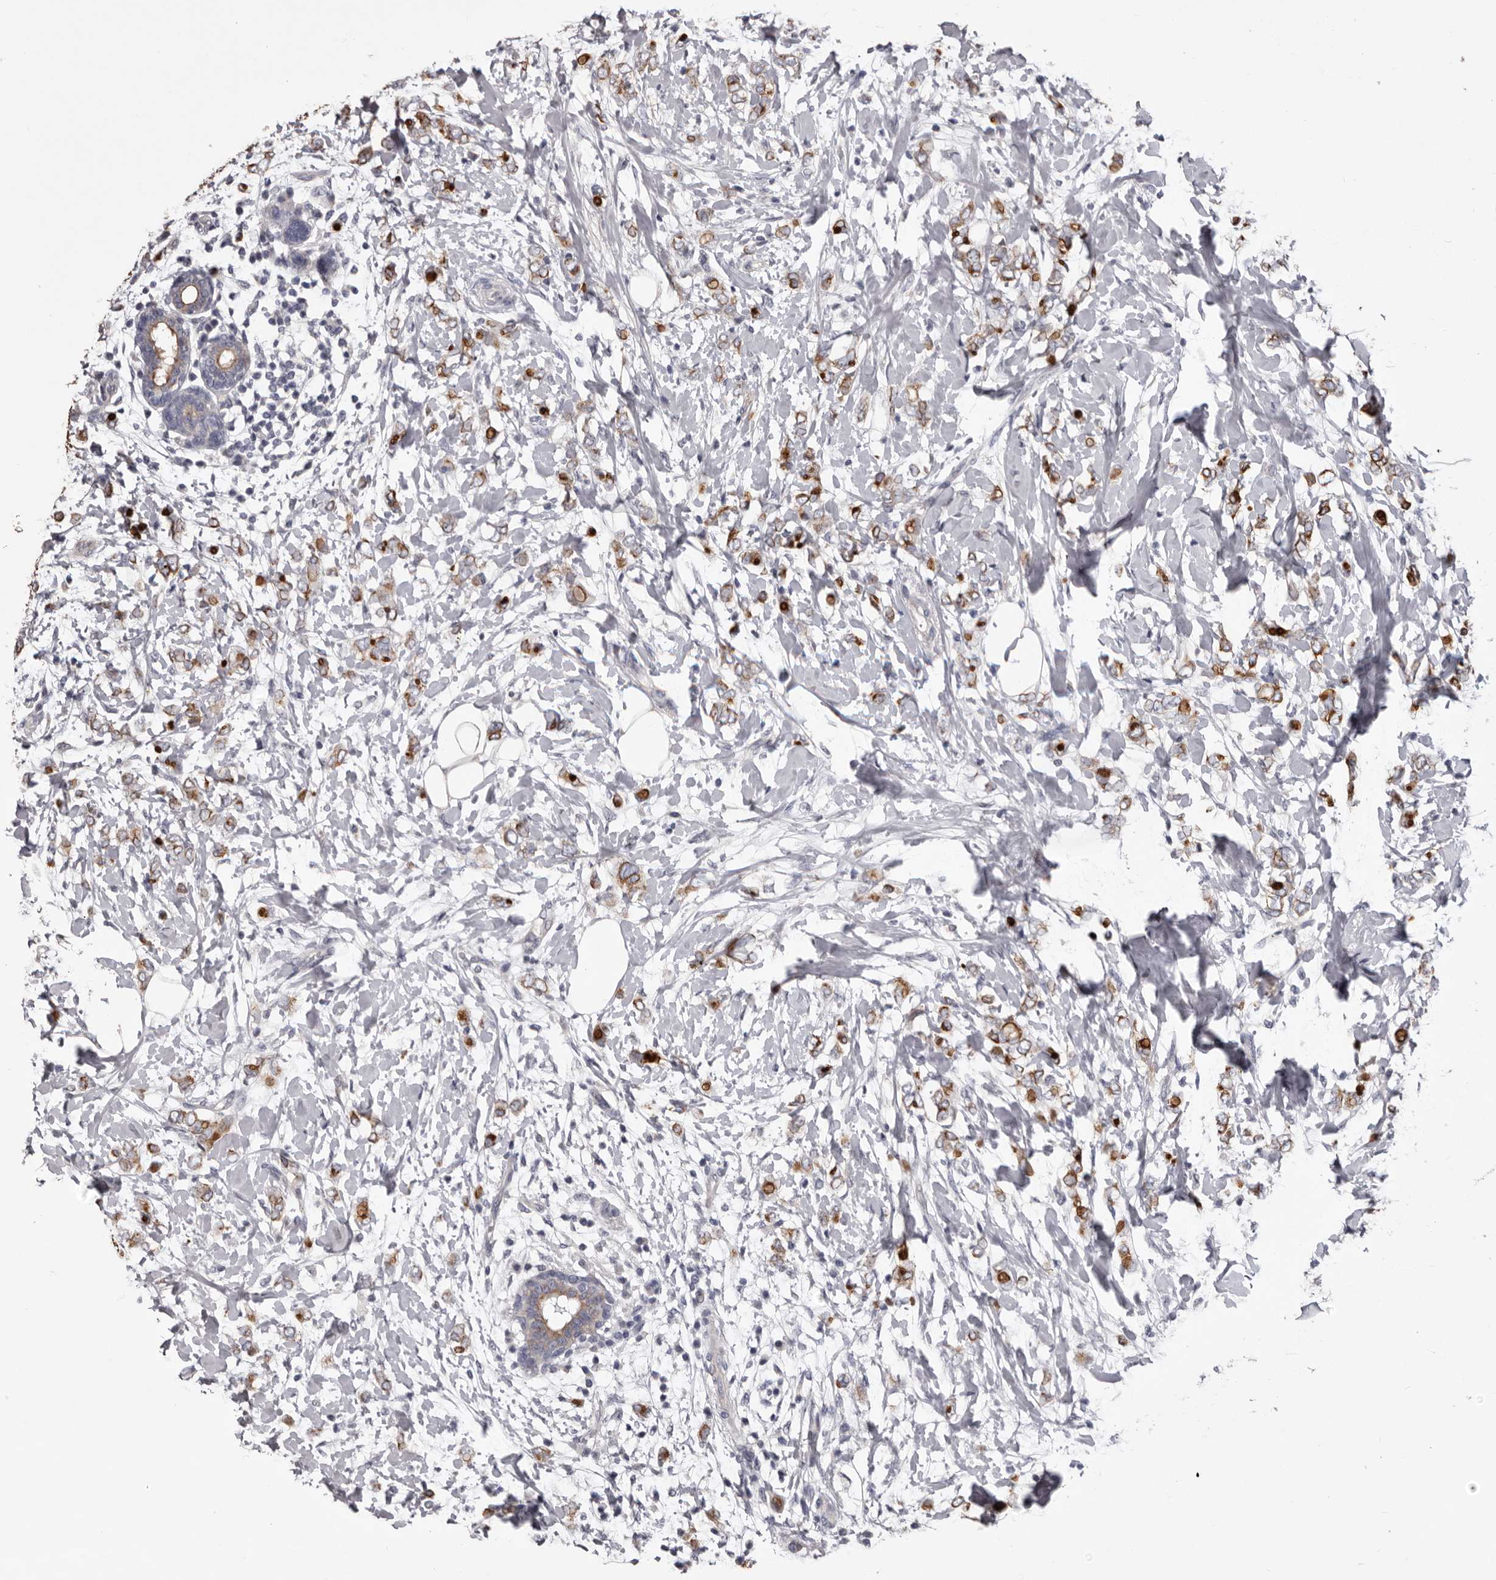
{"staining": {"intensity": "strong", "quantity": ">75%", "location": "cytoplasmic/membranous"}, "tissue": "breast cancer", "cell_type": "Tumor cells", "image_type": "cancer", "snomed": [{"axis": "morphology", "description": "Normal tissue, NOS"}, {"axis": "morphology", "description": "Lobular carcinoma"}, {"axis": "topography", "description": "Breast"}], "caption": "Strong cytoplasmic/membranous staining is appreciated in approximately >75% of tumor cells in breast lobular carcinoma. (DAB IHC, brown staining for protein, blue staining for nuclei).", "gene": "LPAR6", "patient": {"sex": "female", "age": 47}}